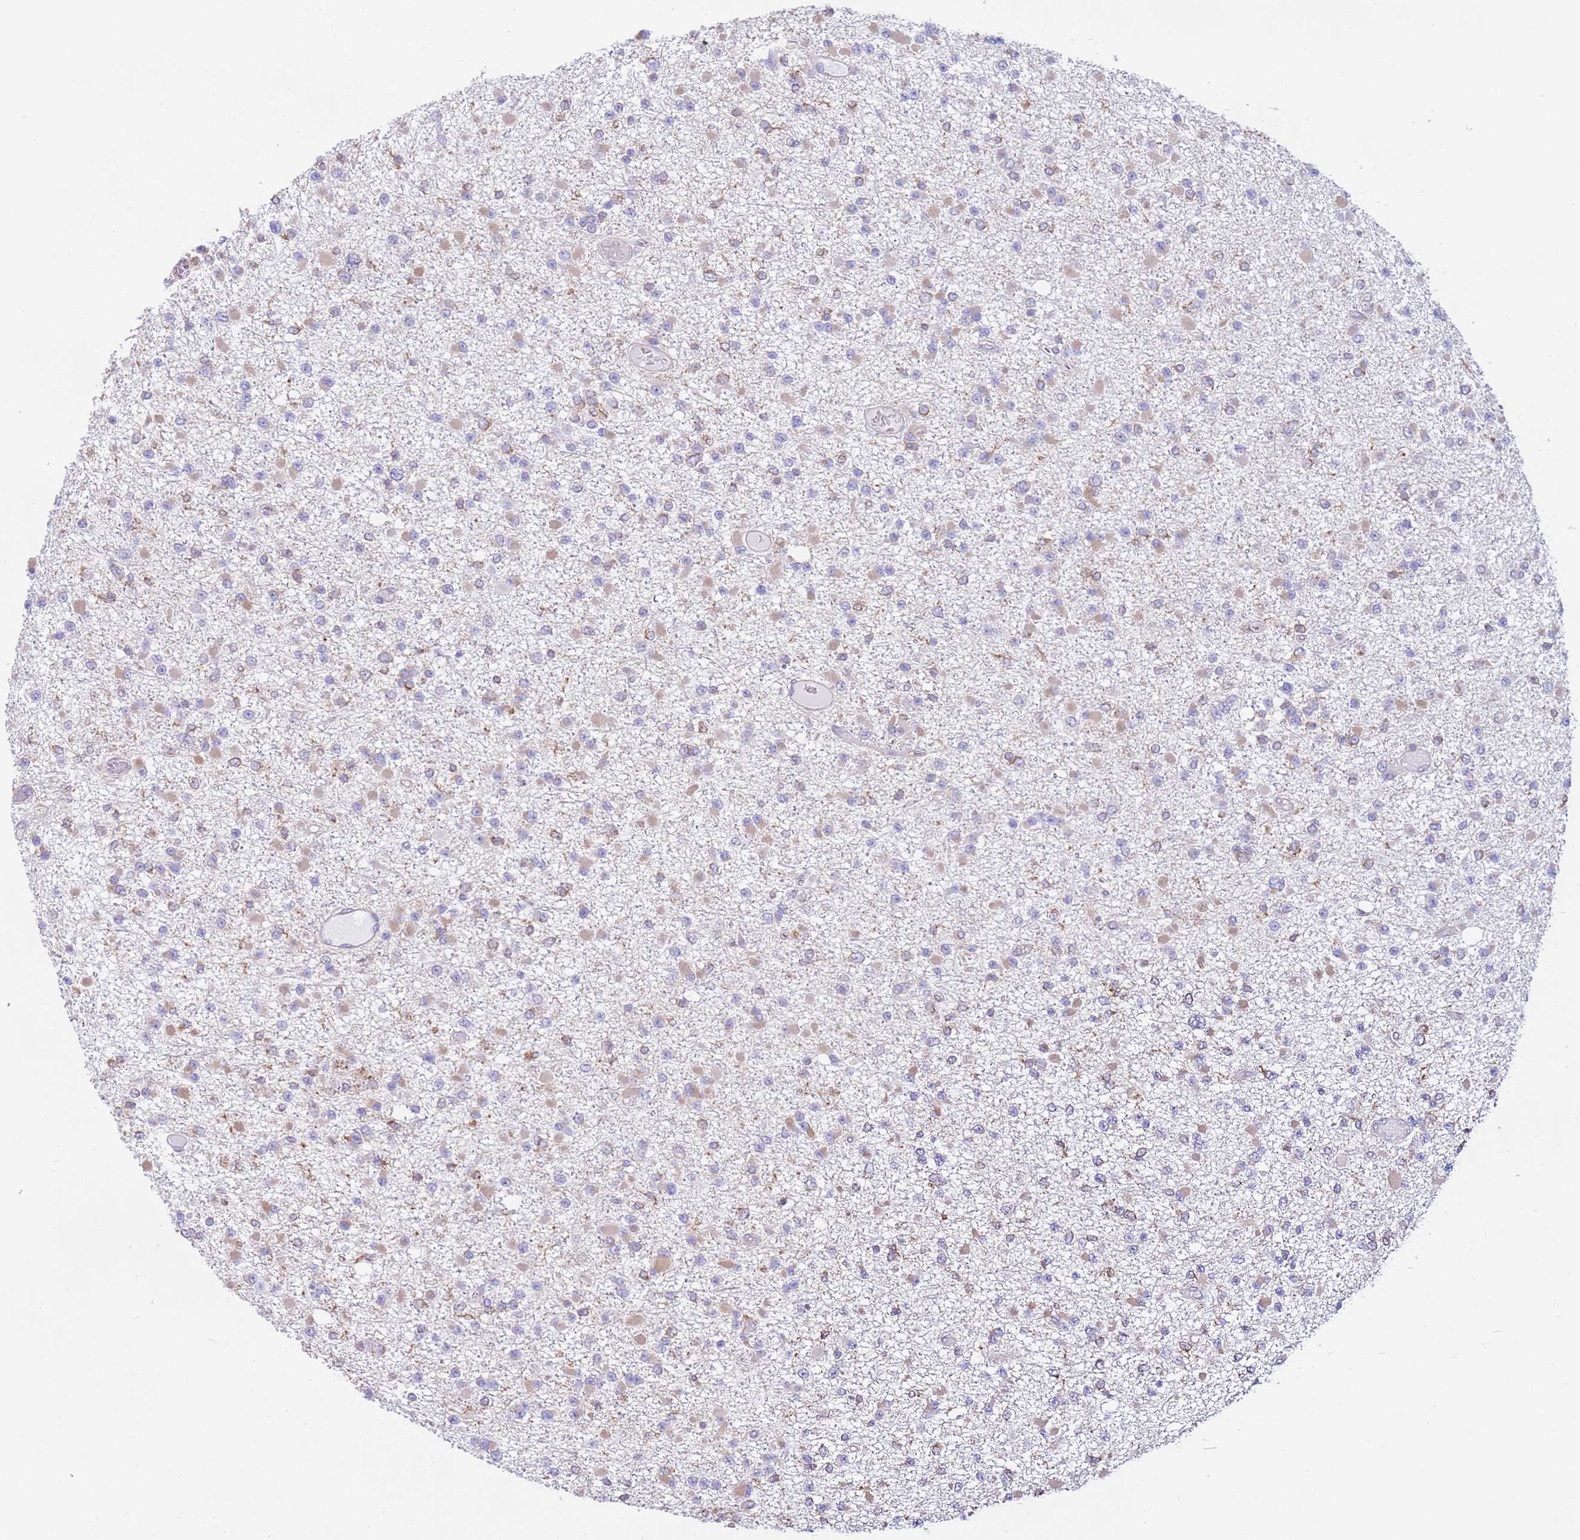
{"staining": {"intensity": "weak", "quantity": "25%-75%", "location": "cytoplasmic/membranous"}, "tissue": "glioma", "cell_type": "Tumor cells", "image_type": "cancer", "snomed": [{"axis": "morphology", "description": "Glioma, malignant, Low grade"}, {"axis": "topography", "description": "Brain"}], "caption": "A photomicrograph of low-grade glioma (malignant) stained for a protein demonstrates weak cytoplasmic/membranous brown staining in tumor cells.", "gene": "VARS1", "patient": {"sex": "female", "age": 22}}